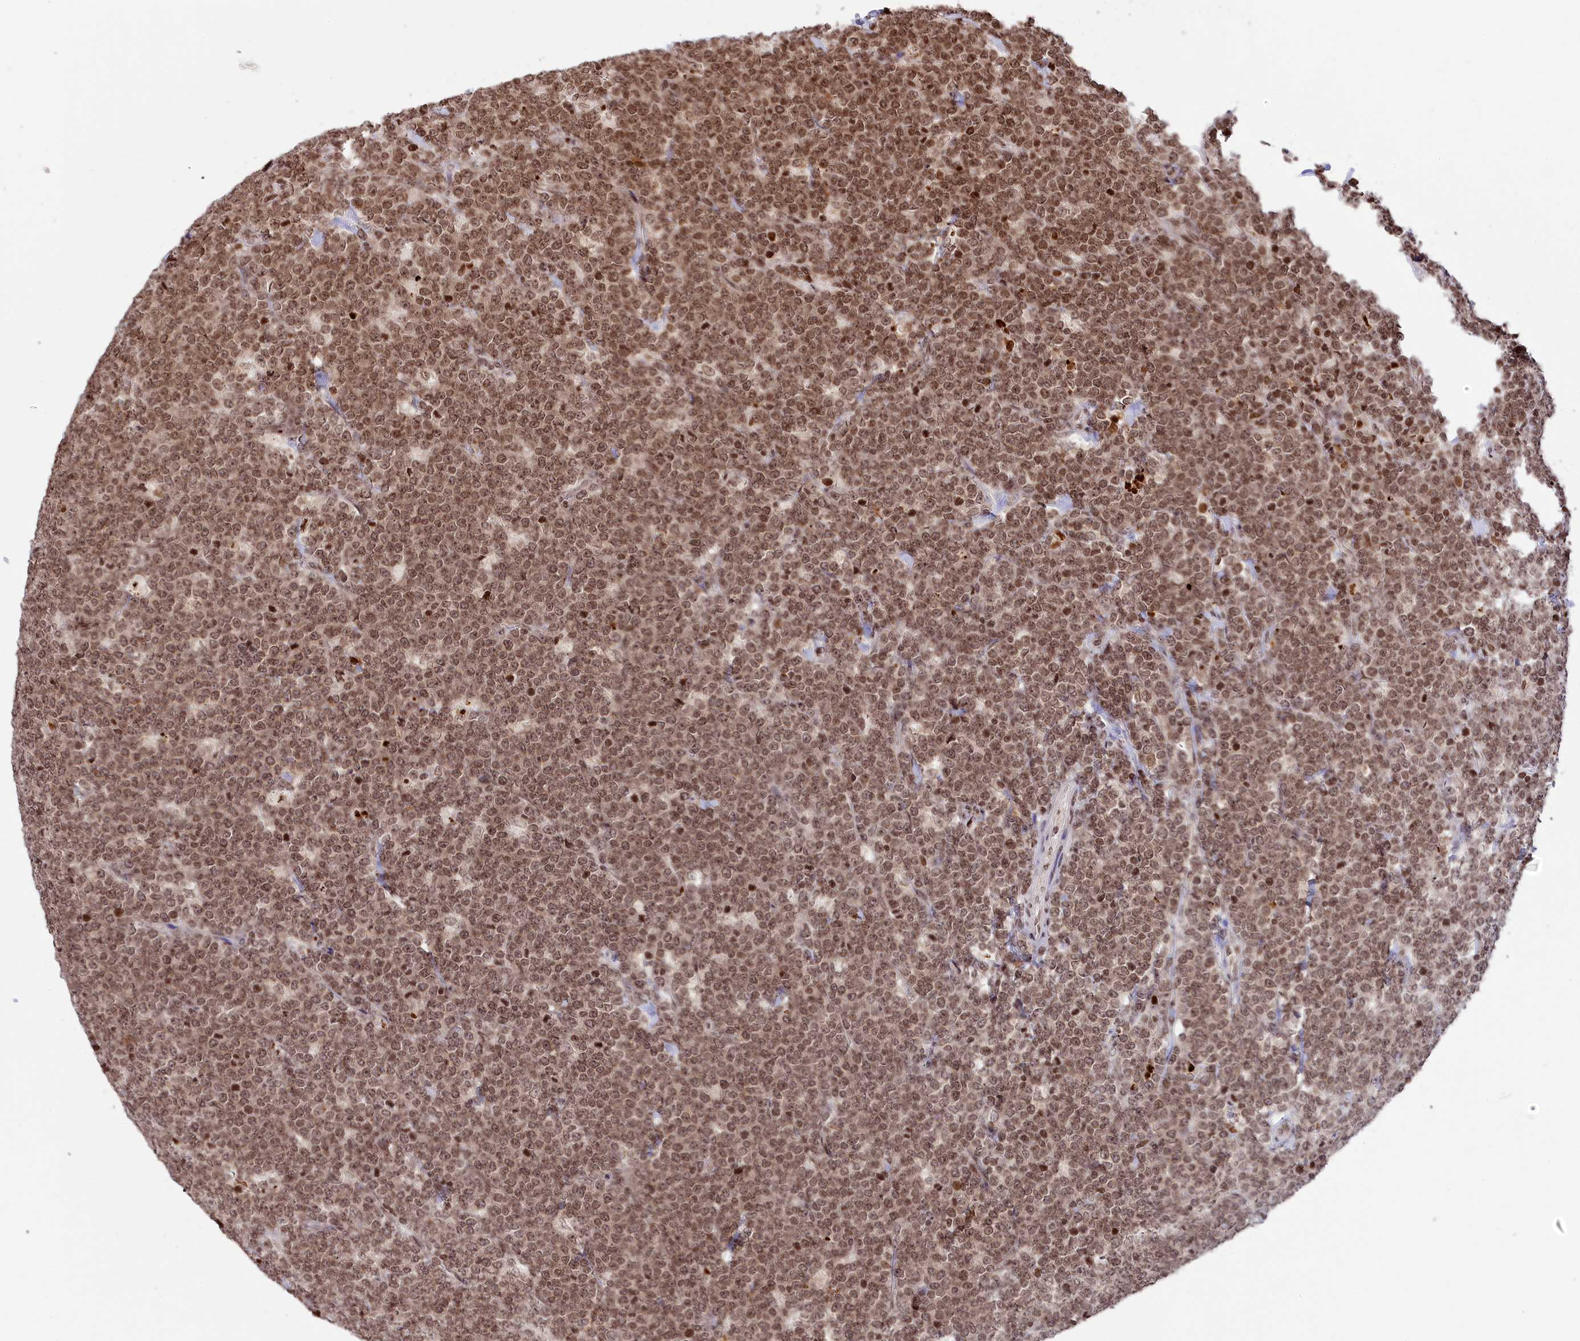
{"staining": {"intensity": "moderate", "quantity": ">75%", "location": "nuclear"}, "tissue": "lymphoma", "cell_type": "Tumor cells", "image_type": "cancer", "snomed": [{"axis": "morphology", "description": "Malignant lymphoma, non-Hodgkin's type, High grade"}, {"axis": "topography", "description": "Small intestine"}], "caption": "Human lymphoma stained with a protein marker reveals moderate staining in tumor cells.", "gene": "TET2", "patient": {"sex": "male", "age": 8}}